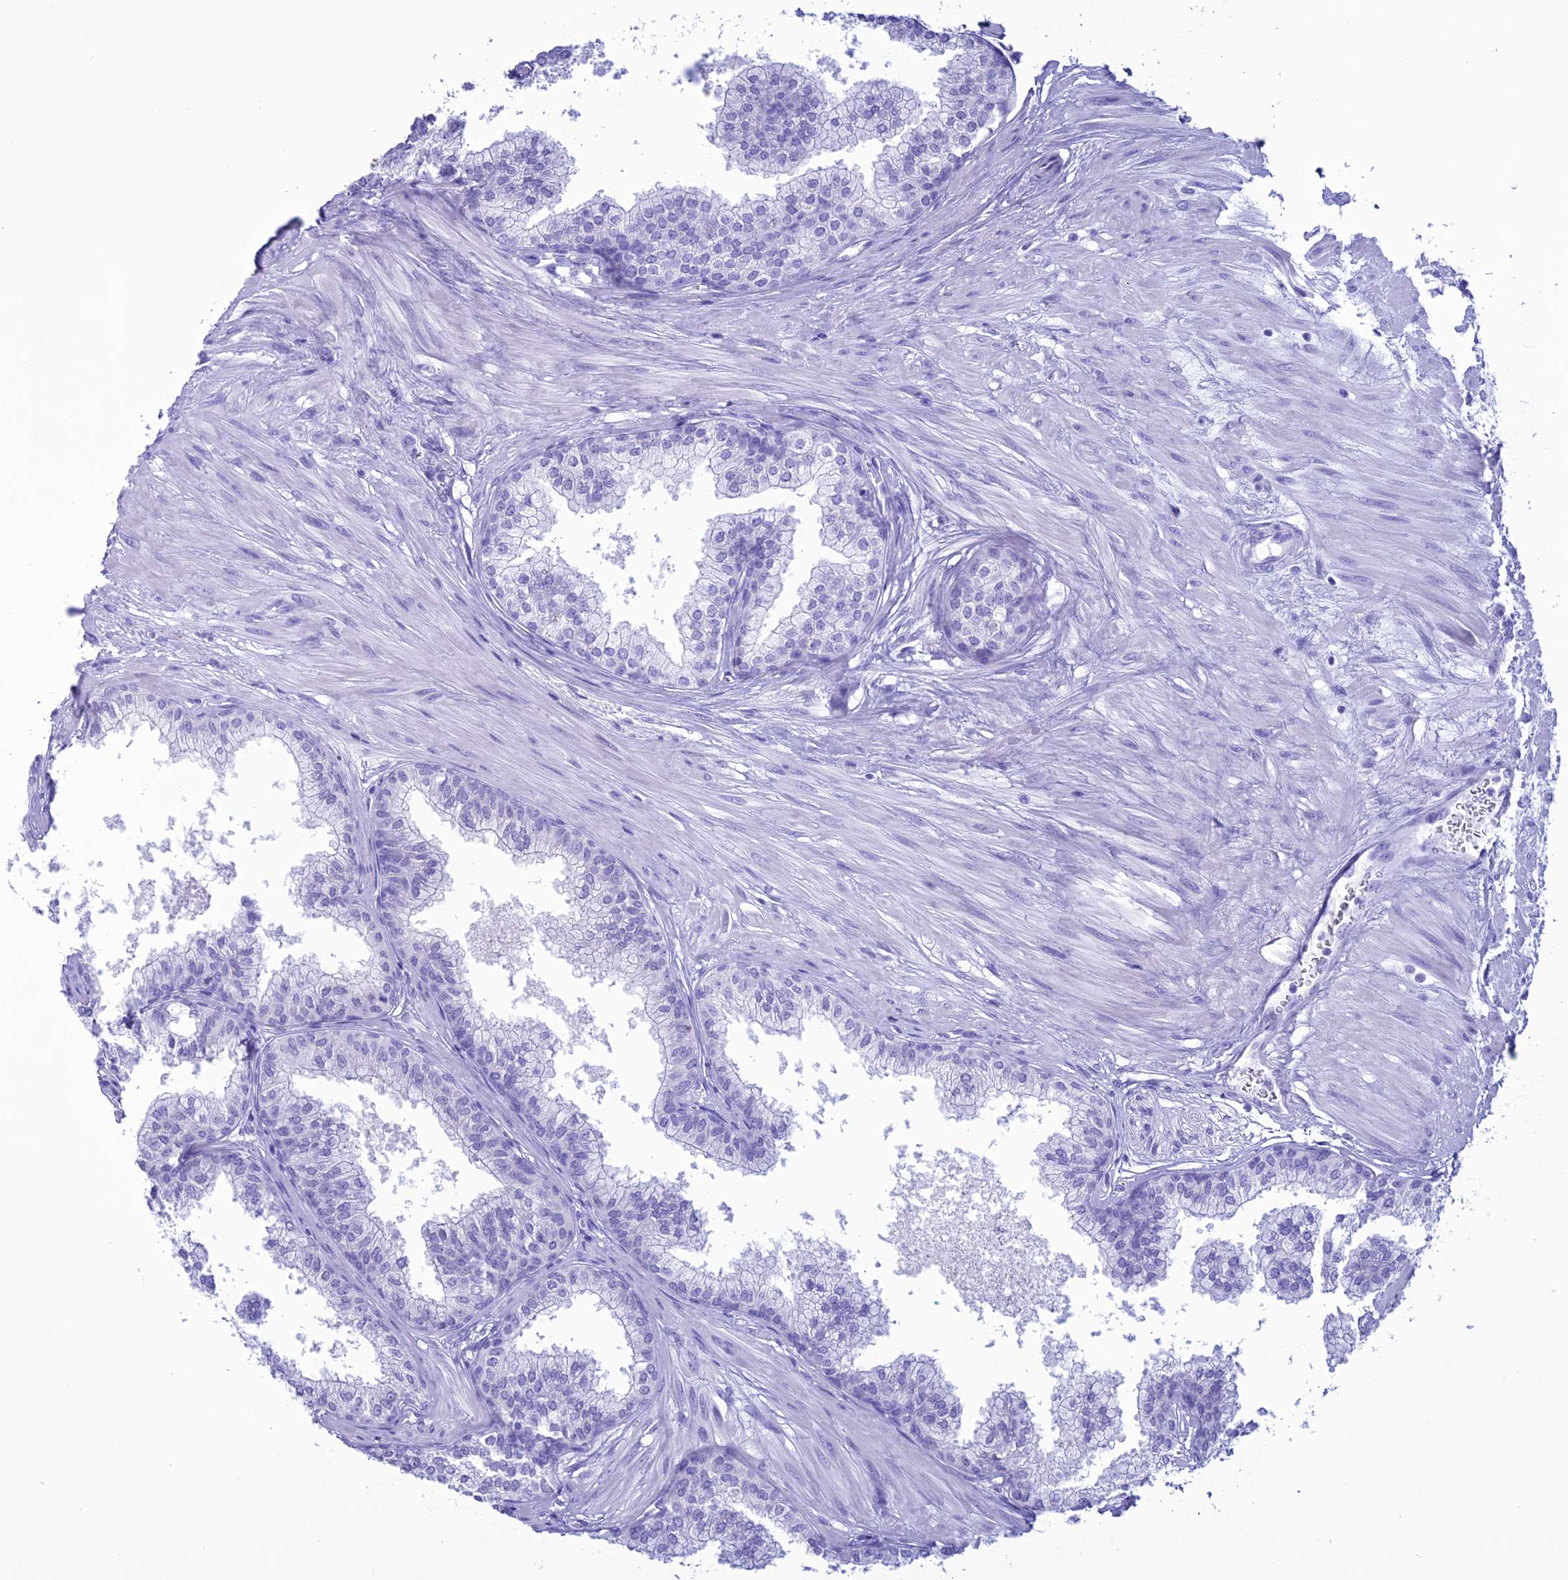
{"staining": {"intensity": "negative", "quantity": "none", "location": "none"}, "tissue": "prostate", "cell_type": "Glandular cells", "image_type": "normal", "snomed": [{"axis": "morphology", "description": "Normal tissue, NOS"}, {"axis": "topography", "description": "Prostate"}], "caption": "An immunohistochemistry photomicrograph of unremarkable prostate is shown. There is no staining in glandular cells of prostate.", "gene": "MZB1", "patient": {"sex": "male", "age": 60}}